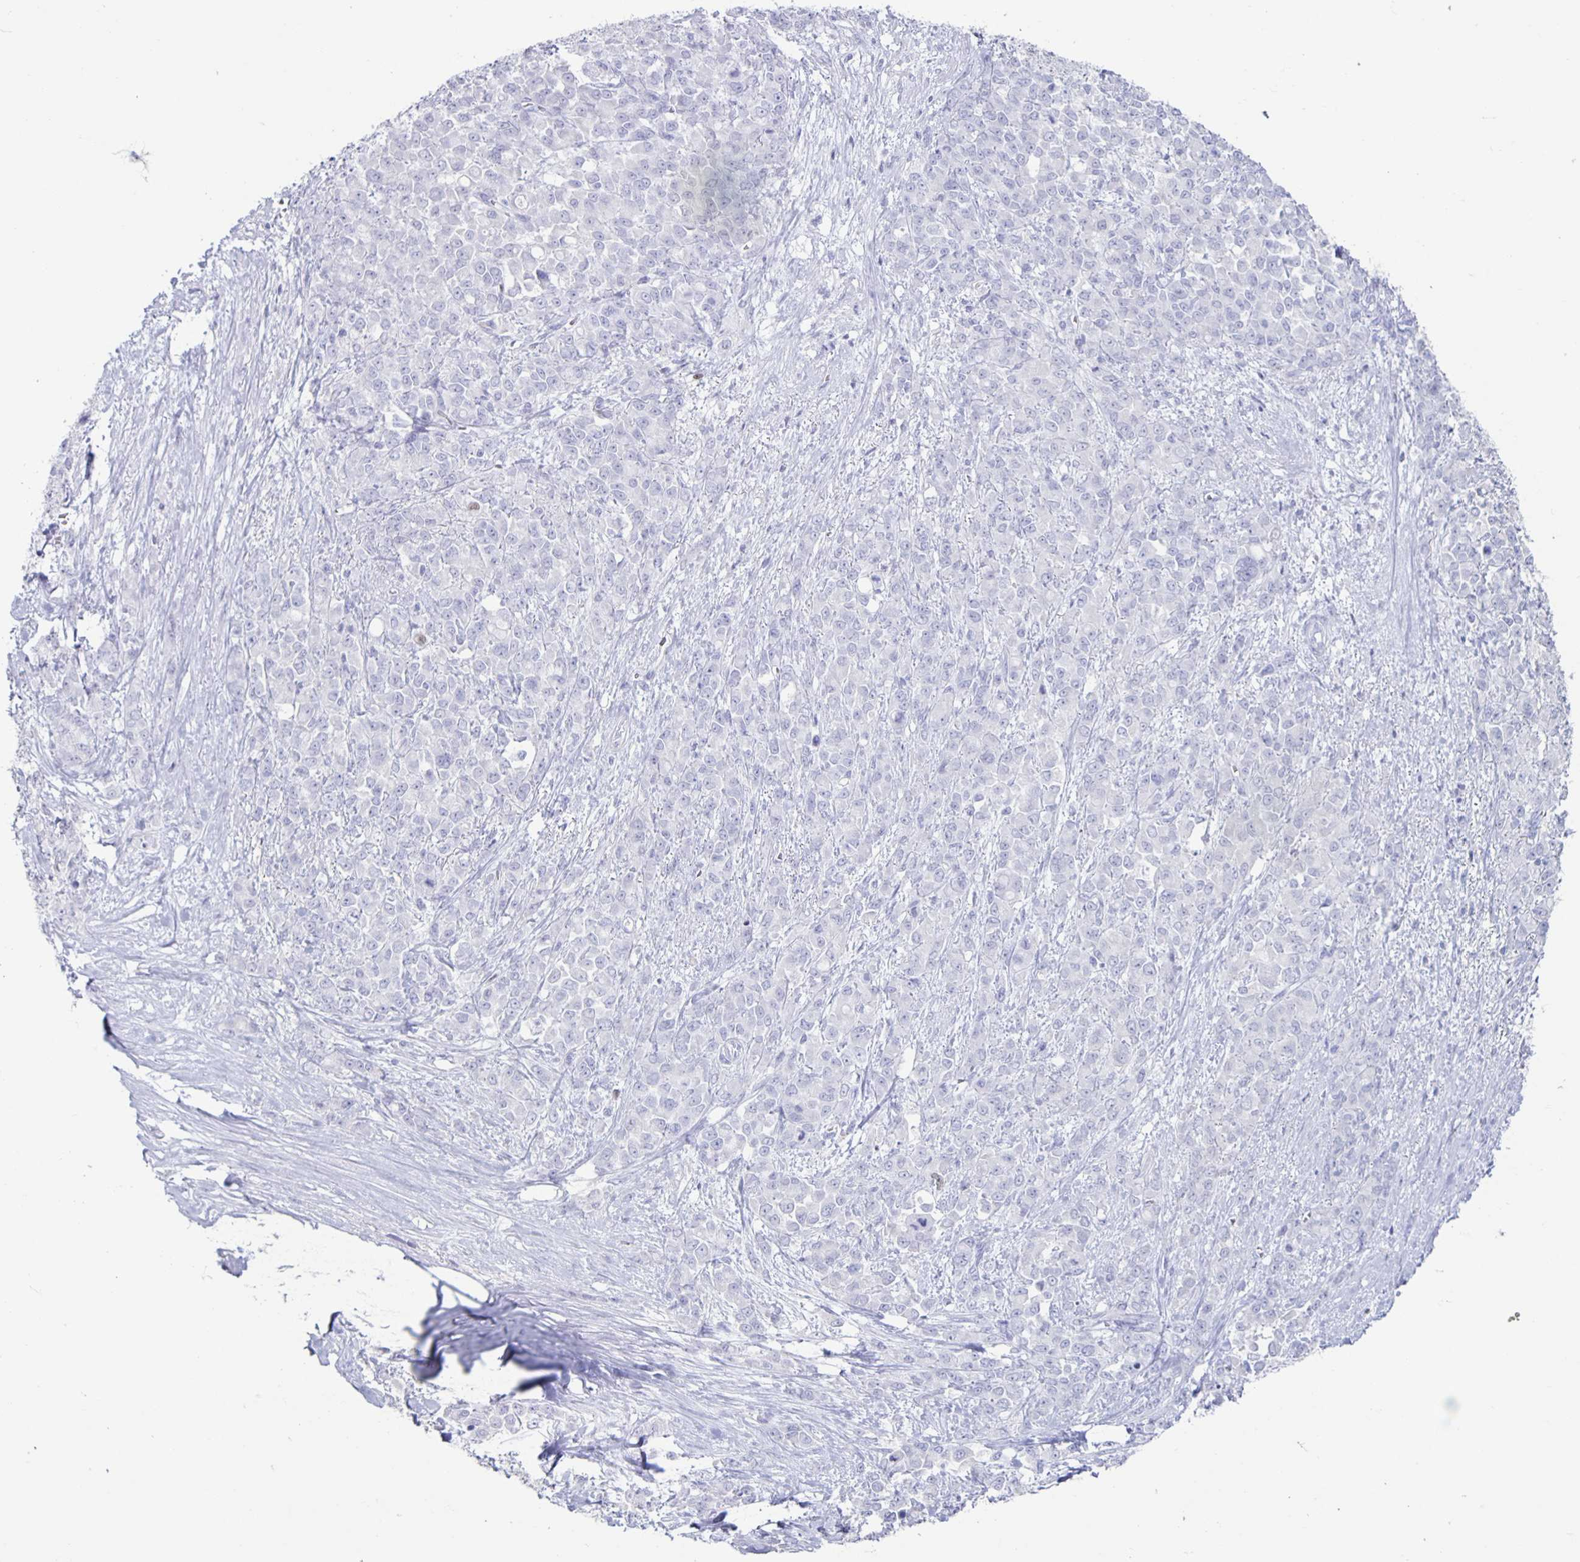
{"staining": {"intensity": "negative", "quantity": "none", "location": "none"}, "tissue": "stomach cancer", "cell_type": "Tumor cells", "image_type": "cancer", "snomed": [{"axis": "morphology", "description": "Adenocarcinoma, NOS"}, {"axis": "topography", "description": "Stomach"}], "caption": "Human stomach adenocarcinoma stained for a protein using immunohistochemistry (IHC) exhibits no staining in tumor cells.", "gene": "CT45A5", "patient": {"sex": "female", "age": 76}}